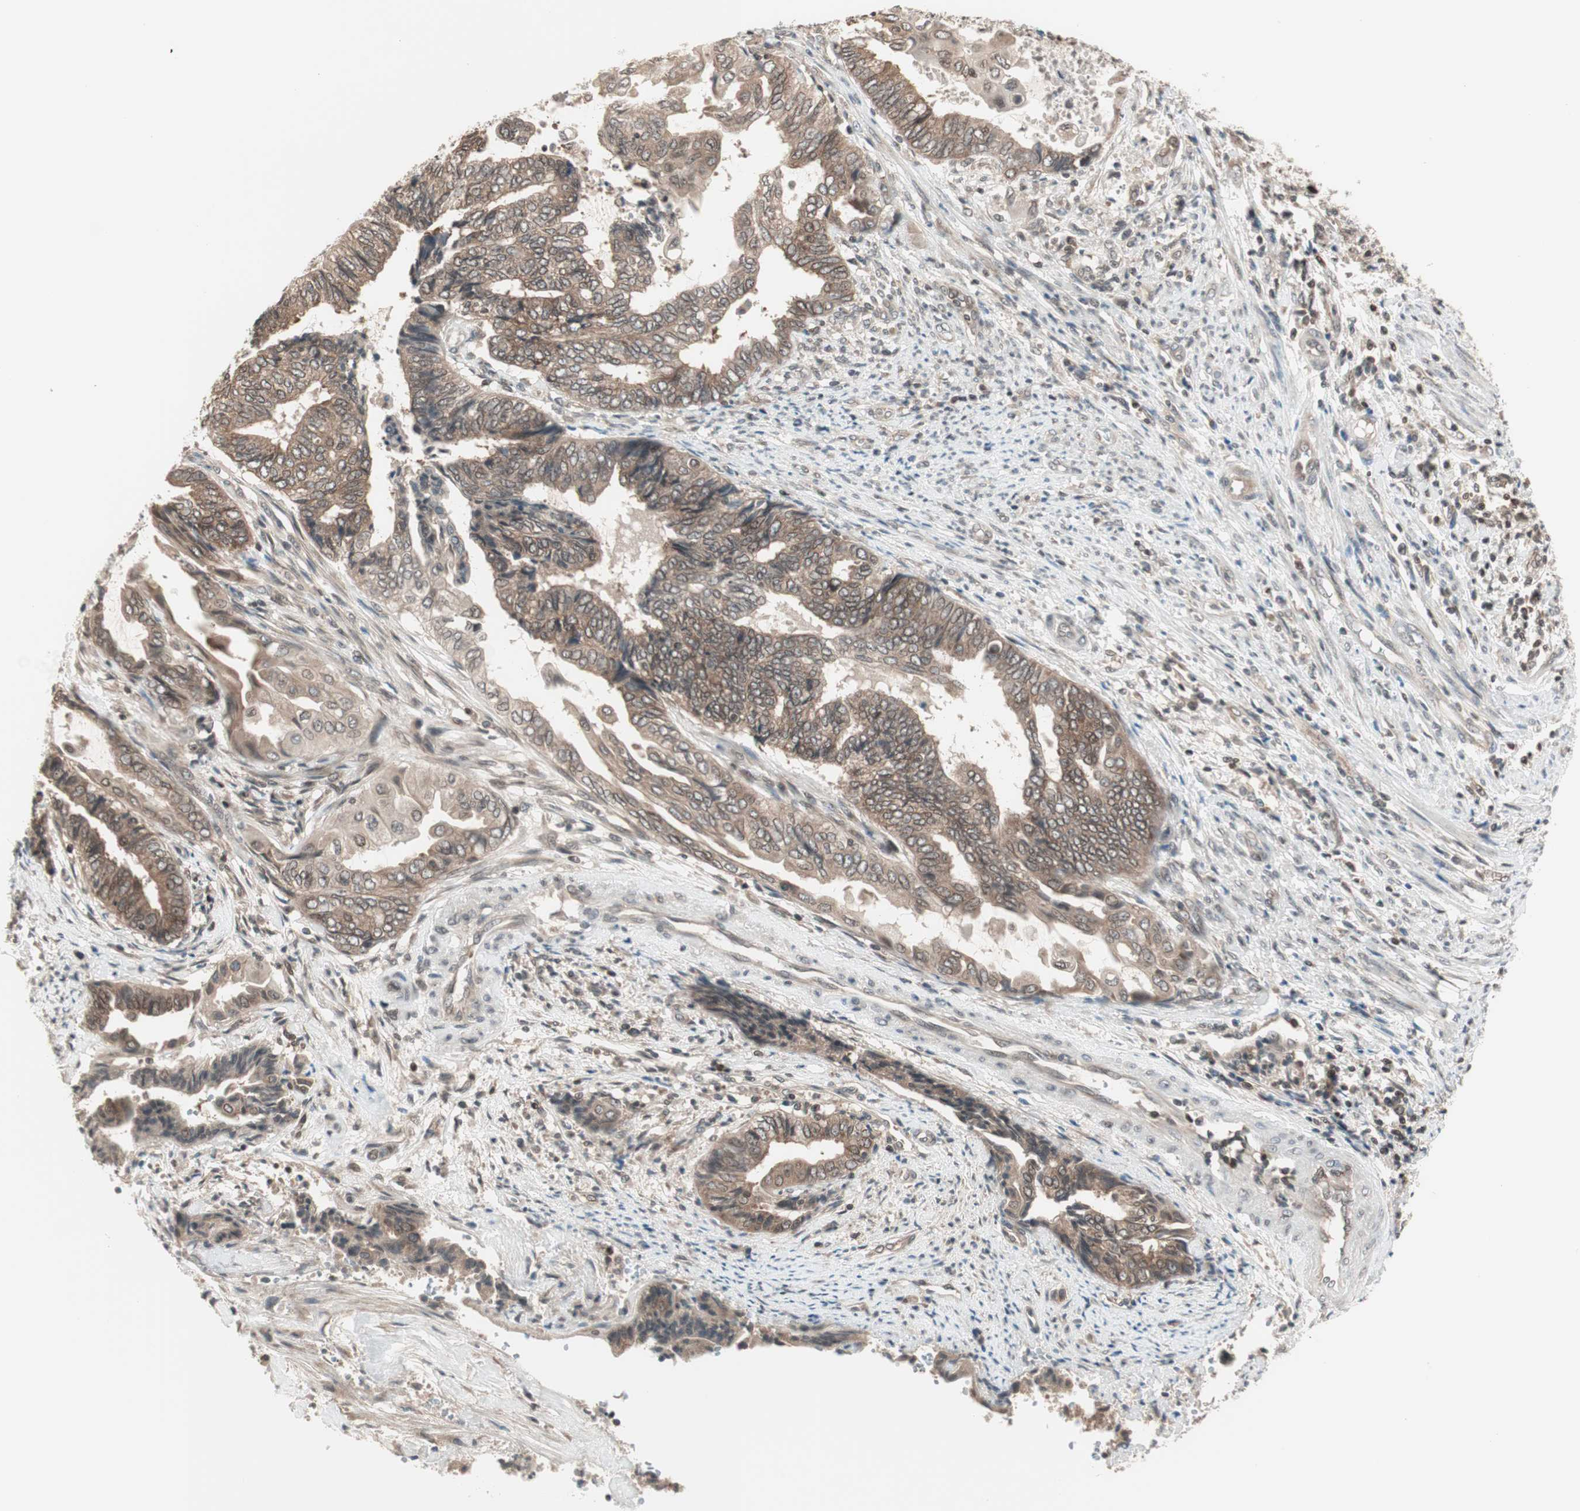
{"staining": {"intensity": "moderate", "quantity": ">75%", "location": "cytoplasmic/membranous"}, "tissue": "endometrial cancer", "cell_type": "Tumor cells", "image_type": "cancer", "snomed": [{"axis": "morphology", "description": "Adenocarcinoma, NOS"}, {"axis": "topography", "description": "Uterus"}, {"axis": "topography", "description": "Endometrium"}], "caption": "Protein expression analysis of human endometrial adenocarcinoma reveals moderate cytoplasmic/membranous positivity in approximately >75% of tumor cells.", "gene": "UBE2I", "patient": {"sex": "female", "age": 70}}